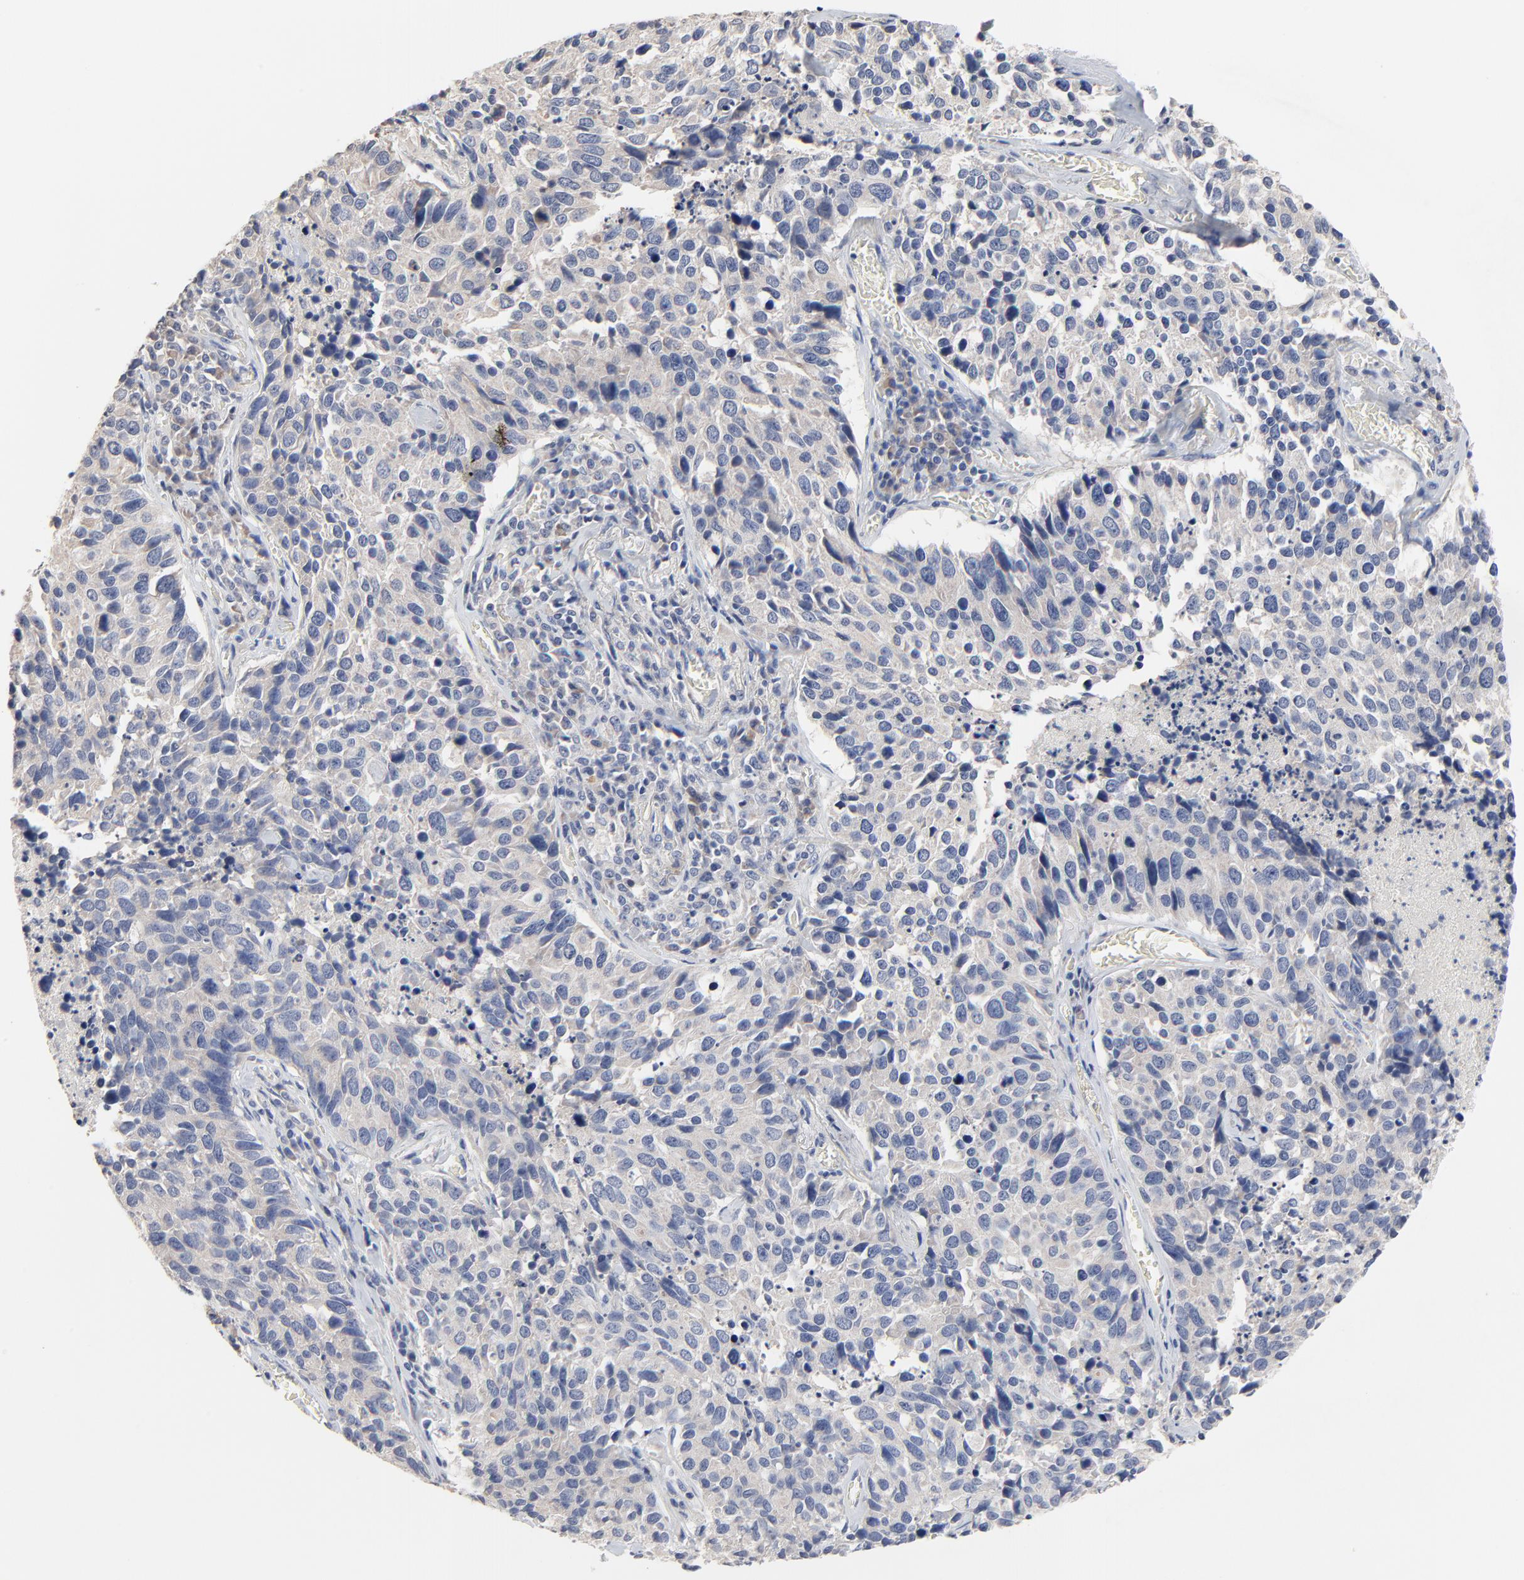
{"staining": {"intensity": "negative", "quantity": "none", "location": "none"}, "tissue": "lung cancer", "cell_type": "Tumor cells", "image_type": "cancer", "snomed": [{"axis": "morphology", "description": "Neoplasm, malignant, NOS"}, {"axis": "topography", "description": "Lung"}], "caption": "This is an immunohistochemistry histopathology image of lung cancer. There is no positivity in tumor cells.", "gene": "FBXL5", "patient": {"sex": "female", "age": 76}}